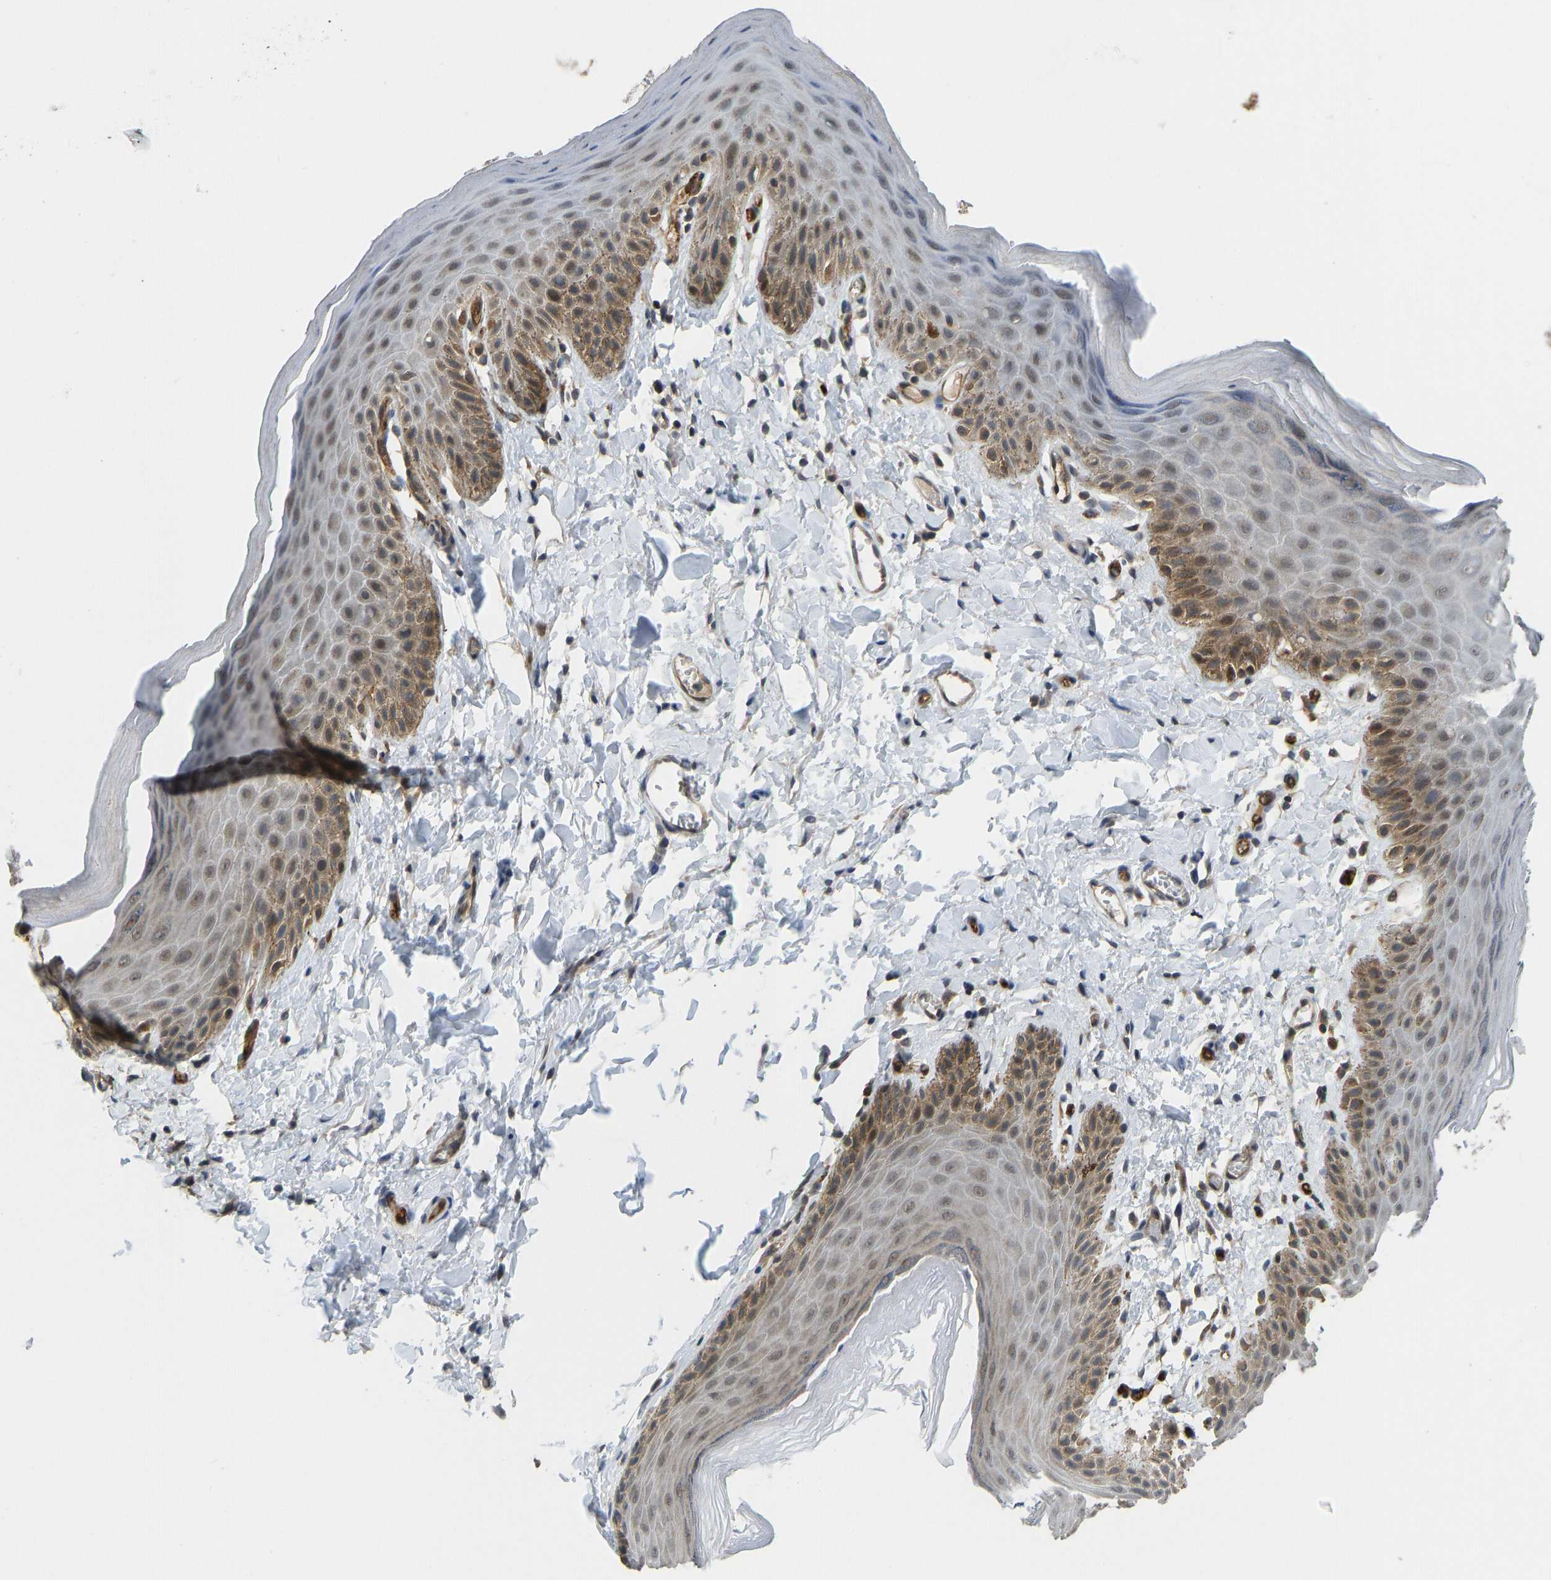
{"staining": {"intensity": "moderate", "quantity": "25%-75%", "location": "cytoplasmic/membranous"}, "tissue": "skin", "cell_type": "Epidermal cells", "image_type": "normal", "snomed": [{"axis": "morphology", "description": "Normal tissue, NOS"}, {"axis": "topography", "description": "Anal"}], "caption": "DAB (3,3'-diaminobenzidine) immunohistochemical staining of benign skin reveals moderate cytoplasmic/membranous protein staining in approximately 25%-75% of epidermal cells.", "gene": "CCT8", "patient": {"sex": "male", "age": 44}}